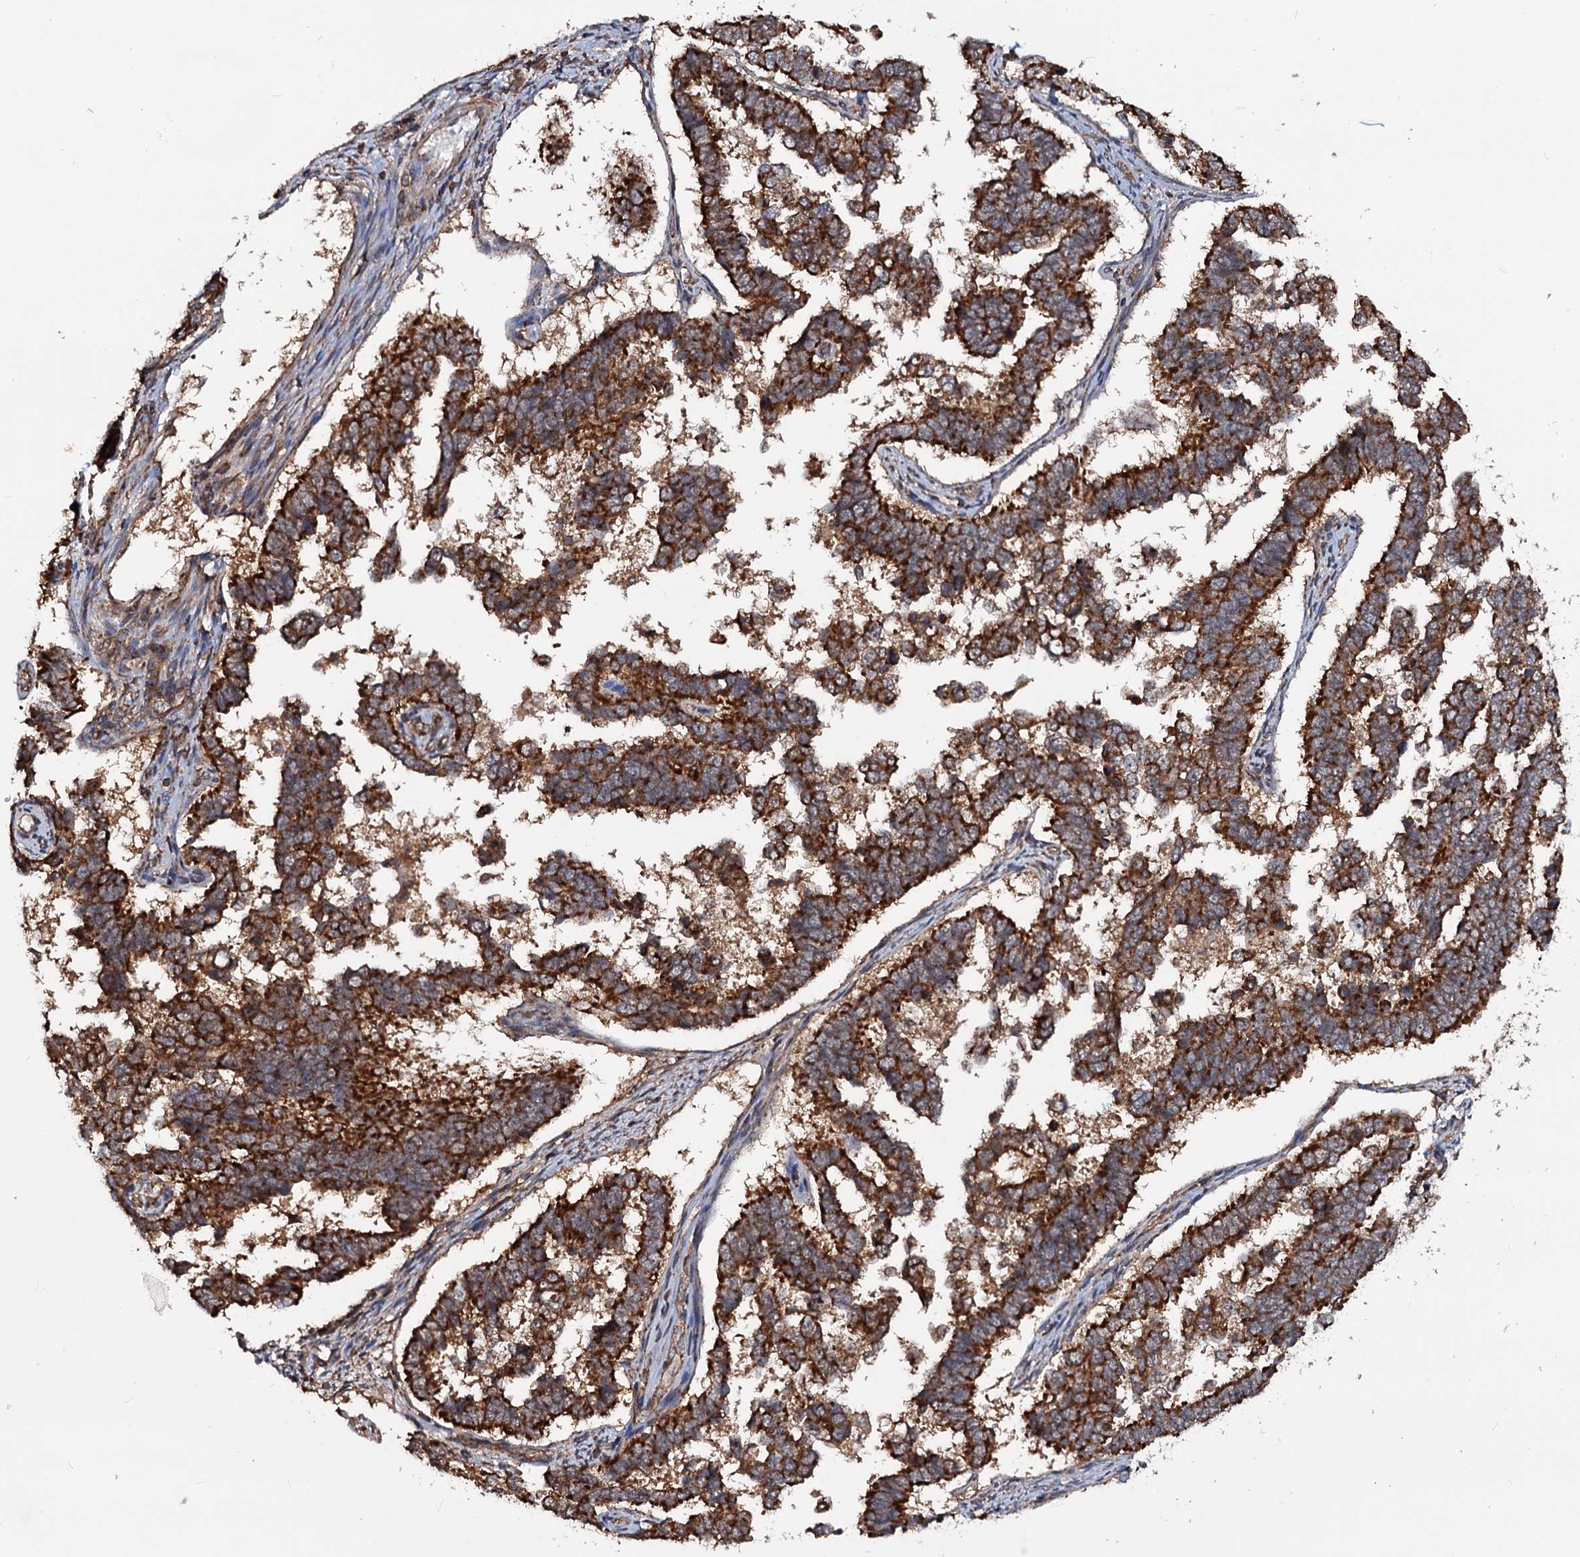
{"staining": {"intensity": "strong", "quantity": ">75%", "location": "cytoplasmic/membranous"}, "tissue": "endometrial cancer", "cell_type": "Tumor cells", "image_type": "cancer", "snomed": [{"axis": "morphology", "description": "Adenocarcinoma, NOS"}, {"axis": "topography", "description": "Endometrium"}], "caption": "Protein staining reveals strong cytoplasmic/membranous expression in approximately >75% of tumor cells in endometrial cancer.", "gene": "CEP76", "patient": {"sex": "female", "age": 75}}